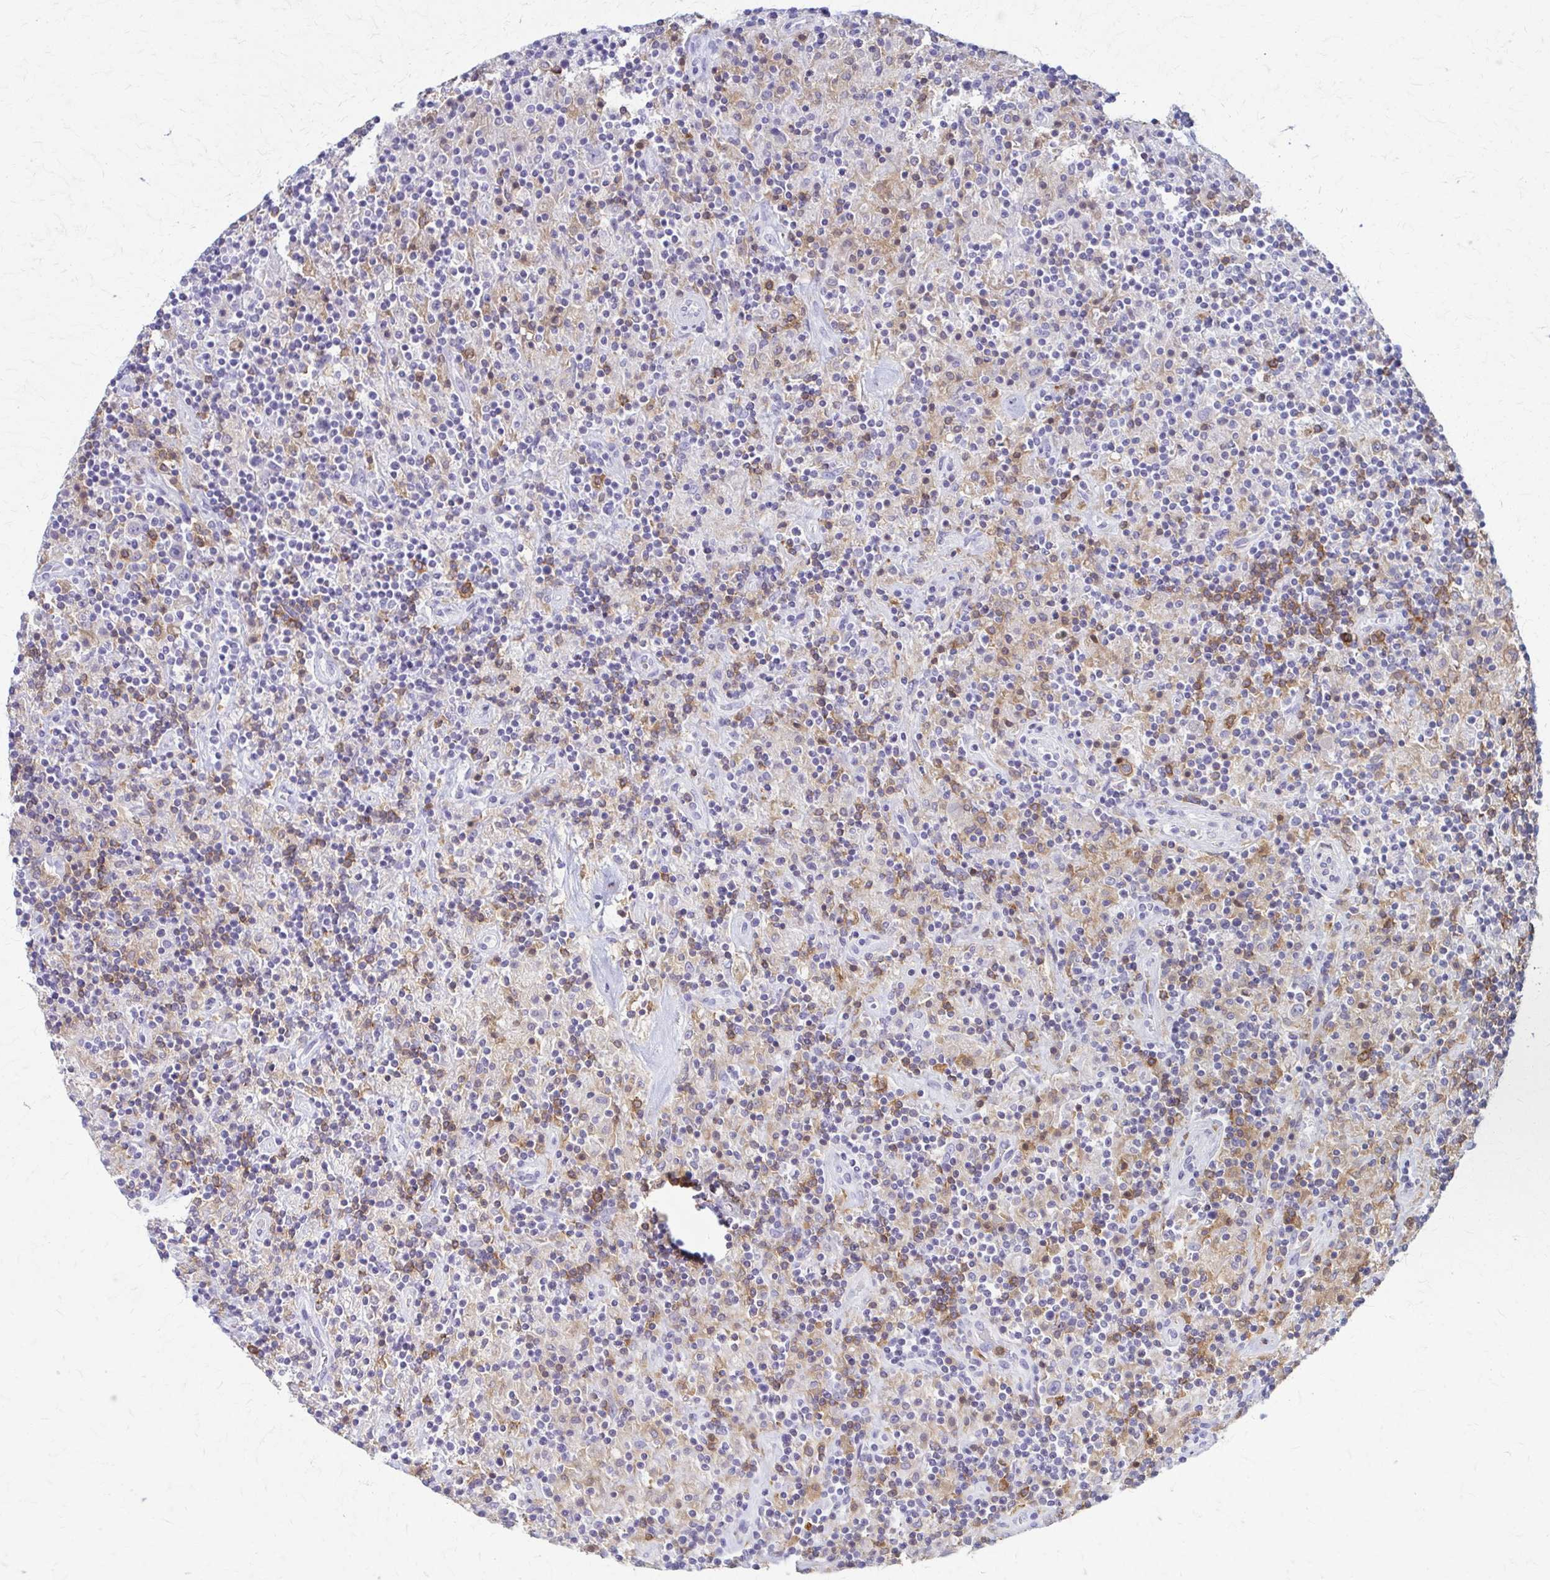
{"staining": {"intensity": "negative", "quantity": "none", "location": "none"}, "tissue": "lymphoma", "cell_type": "Tumor cells", "image_type": "cancer", "snomed": [{"axis": "morphology", "description": "Hodgkin's disease, NOS"}, {"axis": "topography", "description": "Lymph node"}], "caption": "Lymphoma was stained to show a protein in brown. There is no significant staining in tumor cells. (DAB (3,3'-diaminobenzidine) immunohistochemistry (IHC) visualized using brightfield microscopy, high magnification).", "gene": "PIK3AP1", "patient": {"sex": "male", "age": 70}}